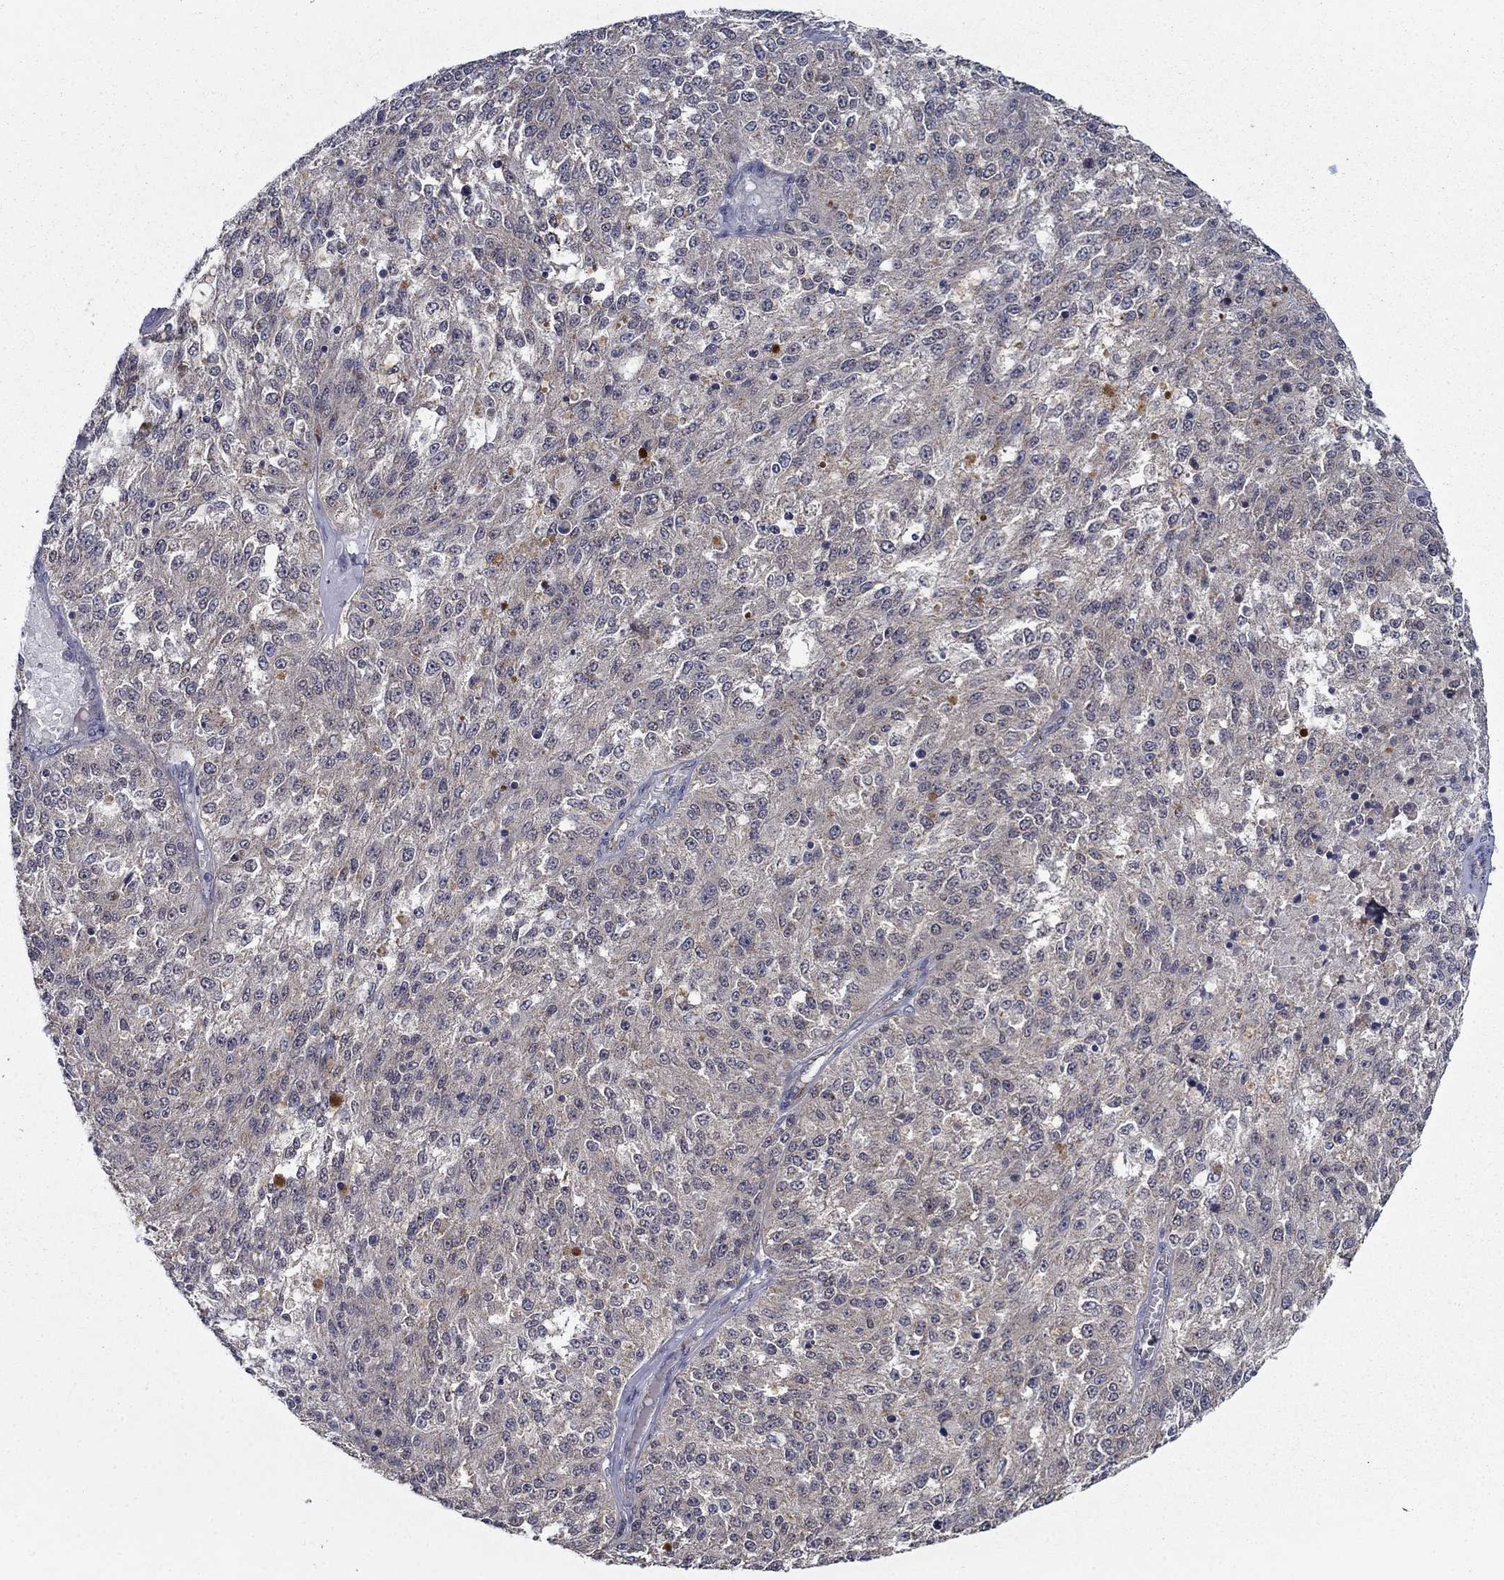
{"staining": {"intensity": "weak", "quantity": "<25%", "location": "cytoplasmic/membranous"}, "tissue": "melanoma", "cell_type": "Tumor cells", "image_type": "cancer", "snomed": [{"axis": "morphology", "description": "Malignant melanoma, Metastatic site"}, {"axis": "topography", "description": "Lymph node"}], "caption": "Malignant melanoma (metastatic site) was stained to show a protein in brown. There is no significant positivity in tumor cells.", "gene": "LACTB2", "patient": {"sex": "female", "age": 64}}